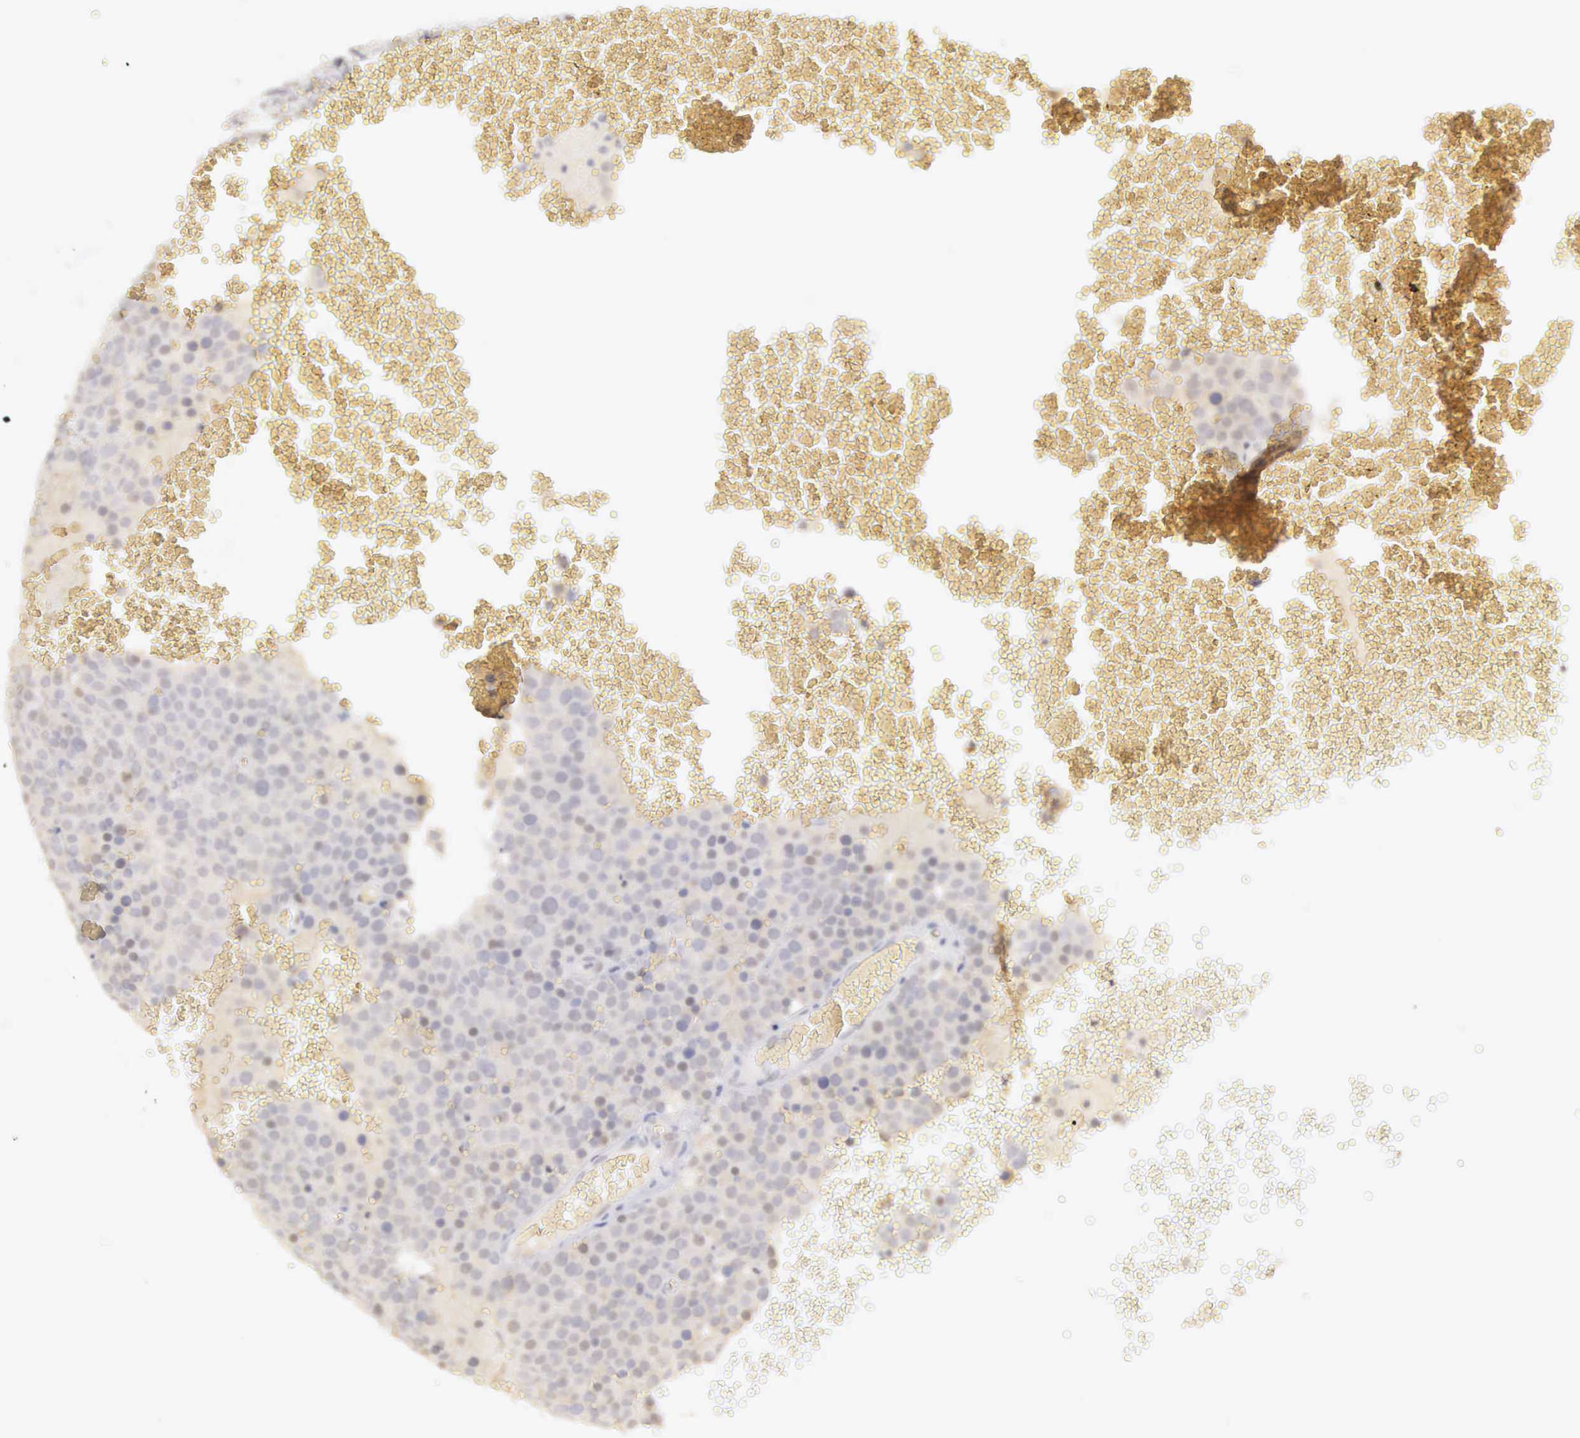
{"staining": {"intensity": "negative", "quantity": "none", "location": "none"}, "tissue": "testis cancer", "cell_type": "Tumor cells", "image_type": "cancer", "snomed": [{"axis": "morphology", "description": "Seminoma, NOS"}, {"axis": "topography", "description": "Testis"}], "caption": "Tumor cells show no significant protein staining in seminoma (testis).", "gene": "UBA1", "patient": {"sex": "male", "age": 71}}